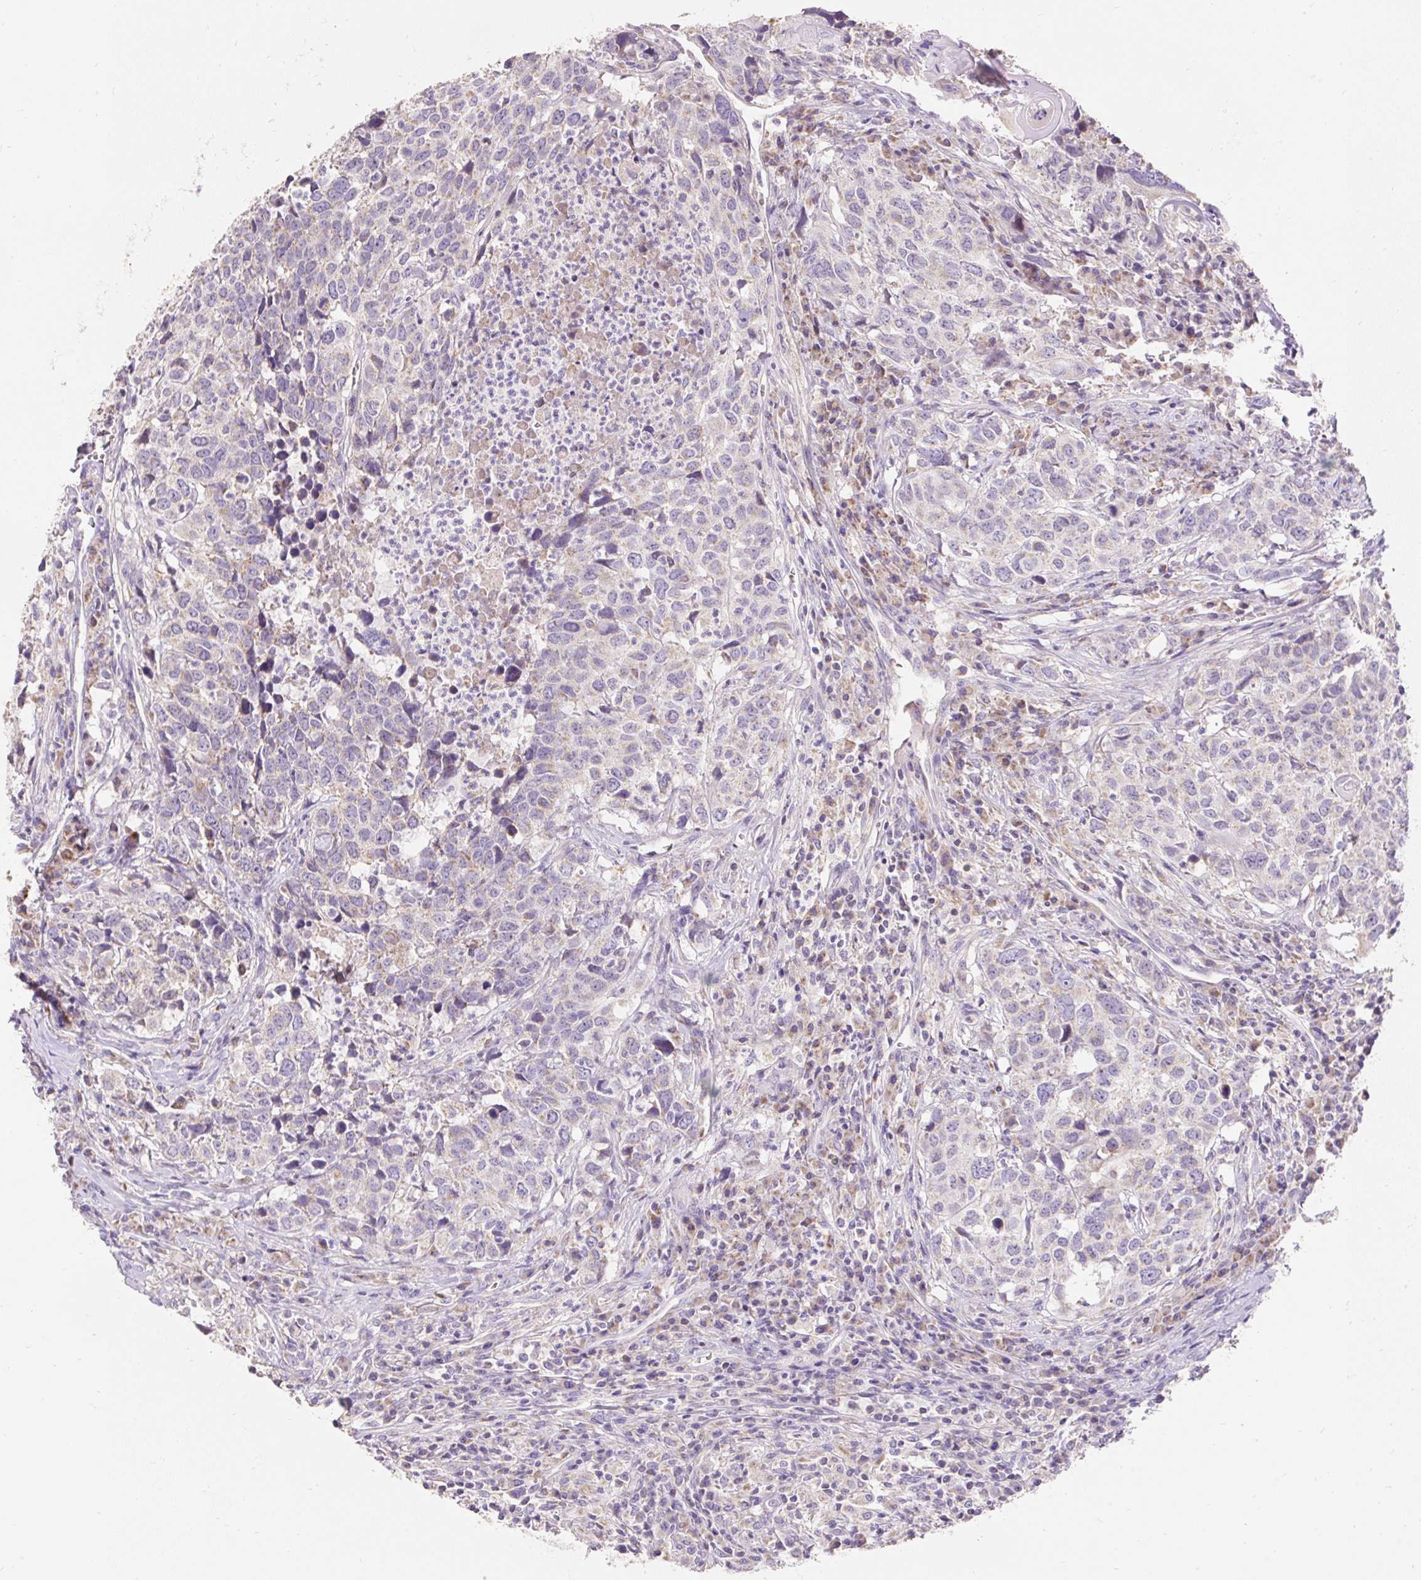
{"staining": {"intensity": "weak", "quantity": "<25%", "location": "cytoplasmic/membranous"}, "tissue": "head and neck cancer", "cell_type": "Tumor cells", "image_type": "cancer", "snomed": [{"axis": "morphology", "description": "Normal tissue, NOS"}, {"axis": "morphology", "description": "Squamous cell carcinoma, NOS"}, {"axis": "topography", "description": "Skeletal muscle"}, {"axis": "topography", "description": "Vascular tissue"}, {"axis": "topography", "description": "Peripheral nerve tissue"}, {"axis": "topography", "description": "Head-Neck"}], "caption": "Head and neck cancer (squamous cell carcinoma) was stained to show a protein in brown. There is no significant positivity in tumor cells.", "gene": "PMAIP1", "patient": {"sex": "male", "age": 66}}